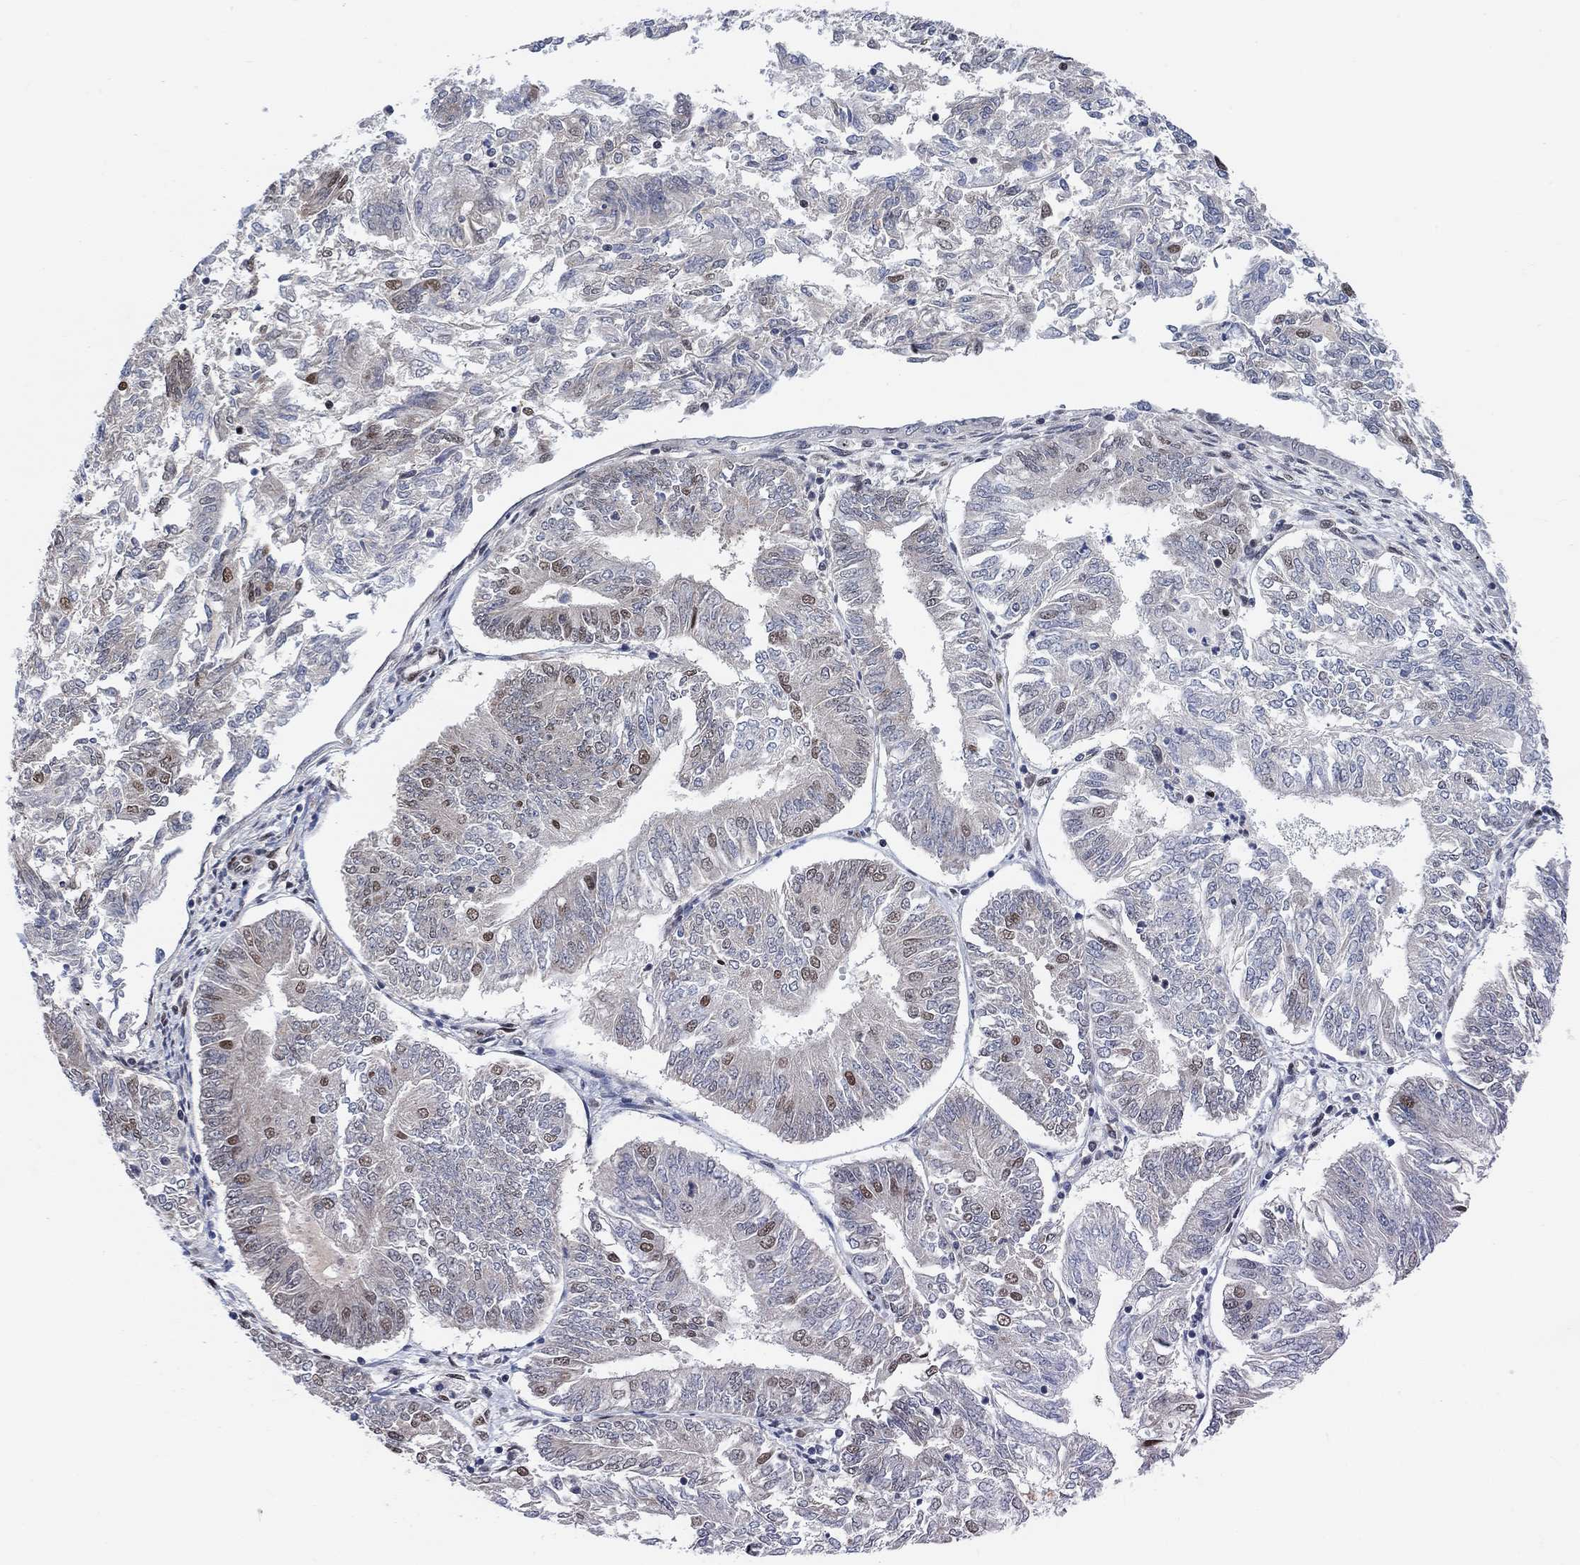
{"staining": {"intensity": "moderate", "quantity": "<25%", "location": "nuclear"}, "tissue": "endometrial cancer", "cell_type": "Tumor cells", "image_type": "cancer", "snomed": [{"axis": "morphology", "description": "Adenocarcinoma, NOS"}, {"axis": "topography", "description": "Endometrium"}], "caption": "About <25% of tumor cells in human endometrial adenocarcinoma display moderate nuclear protein positivity as visualized by brown immunohistochemical staining.", "gene": "USP39", "patient": {"sex": "female", "age": 58}}